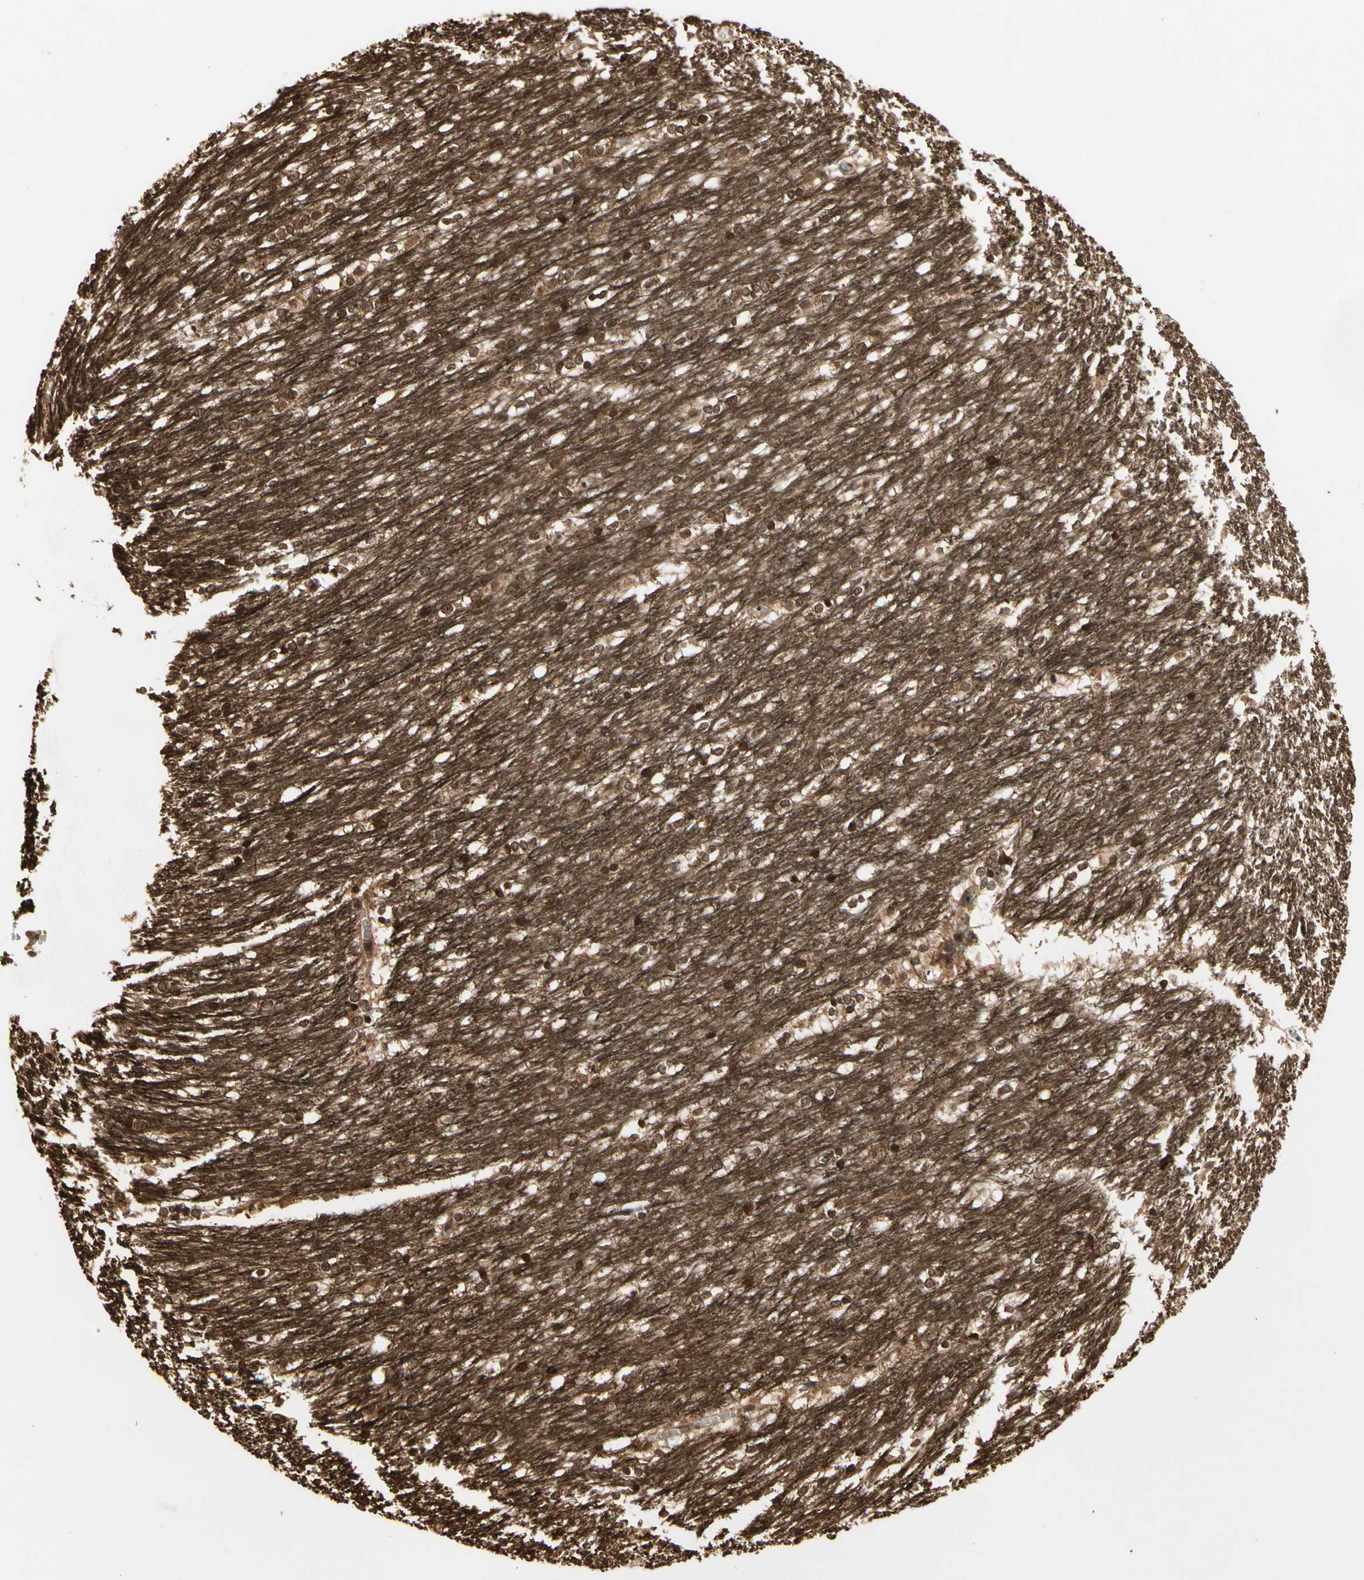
{"staining": {"intensity": "strong", "quantity": ">75%", "location": "cytoplasmic/membranous,nuclear"}, "tissue": "caudate", "cell_type": "Glial cells", "image_type": "normal", "snomed": [{"axis": "morphology", "description": "Normal tissue, NOS"}, {"axis": "topography", "description": "Lateral ventricle wall"}], "caption": "An immunohistochemistry histopathology image of normal tissue is shown. Protein staining in brown labels strong cytoplasmic/membranous,nuclear positivity in caudate within glial cells. Immunohistochemistry stains the protein of interest in brown and the nuclei are stained blue.", "gene": "RFFL", "patient": {"sex": "female", "age": 19}}